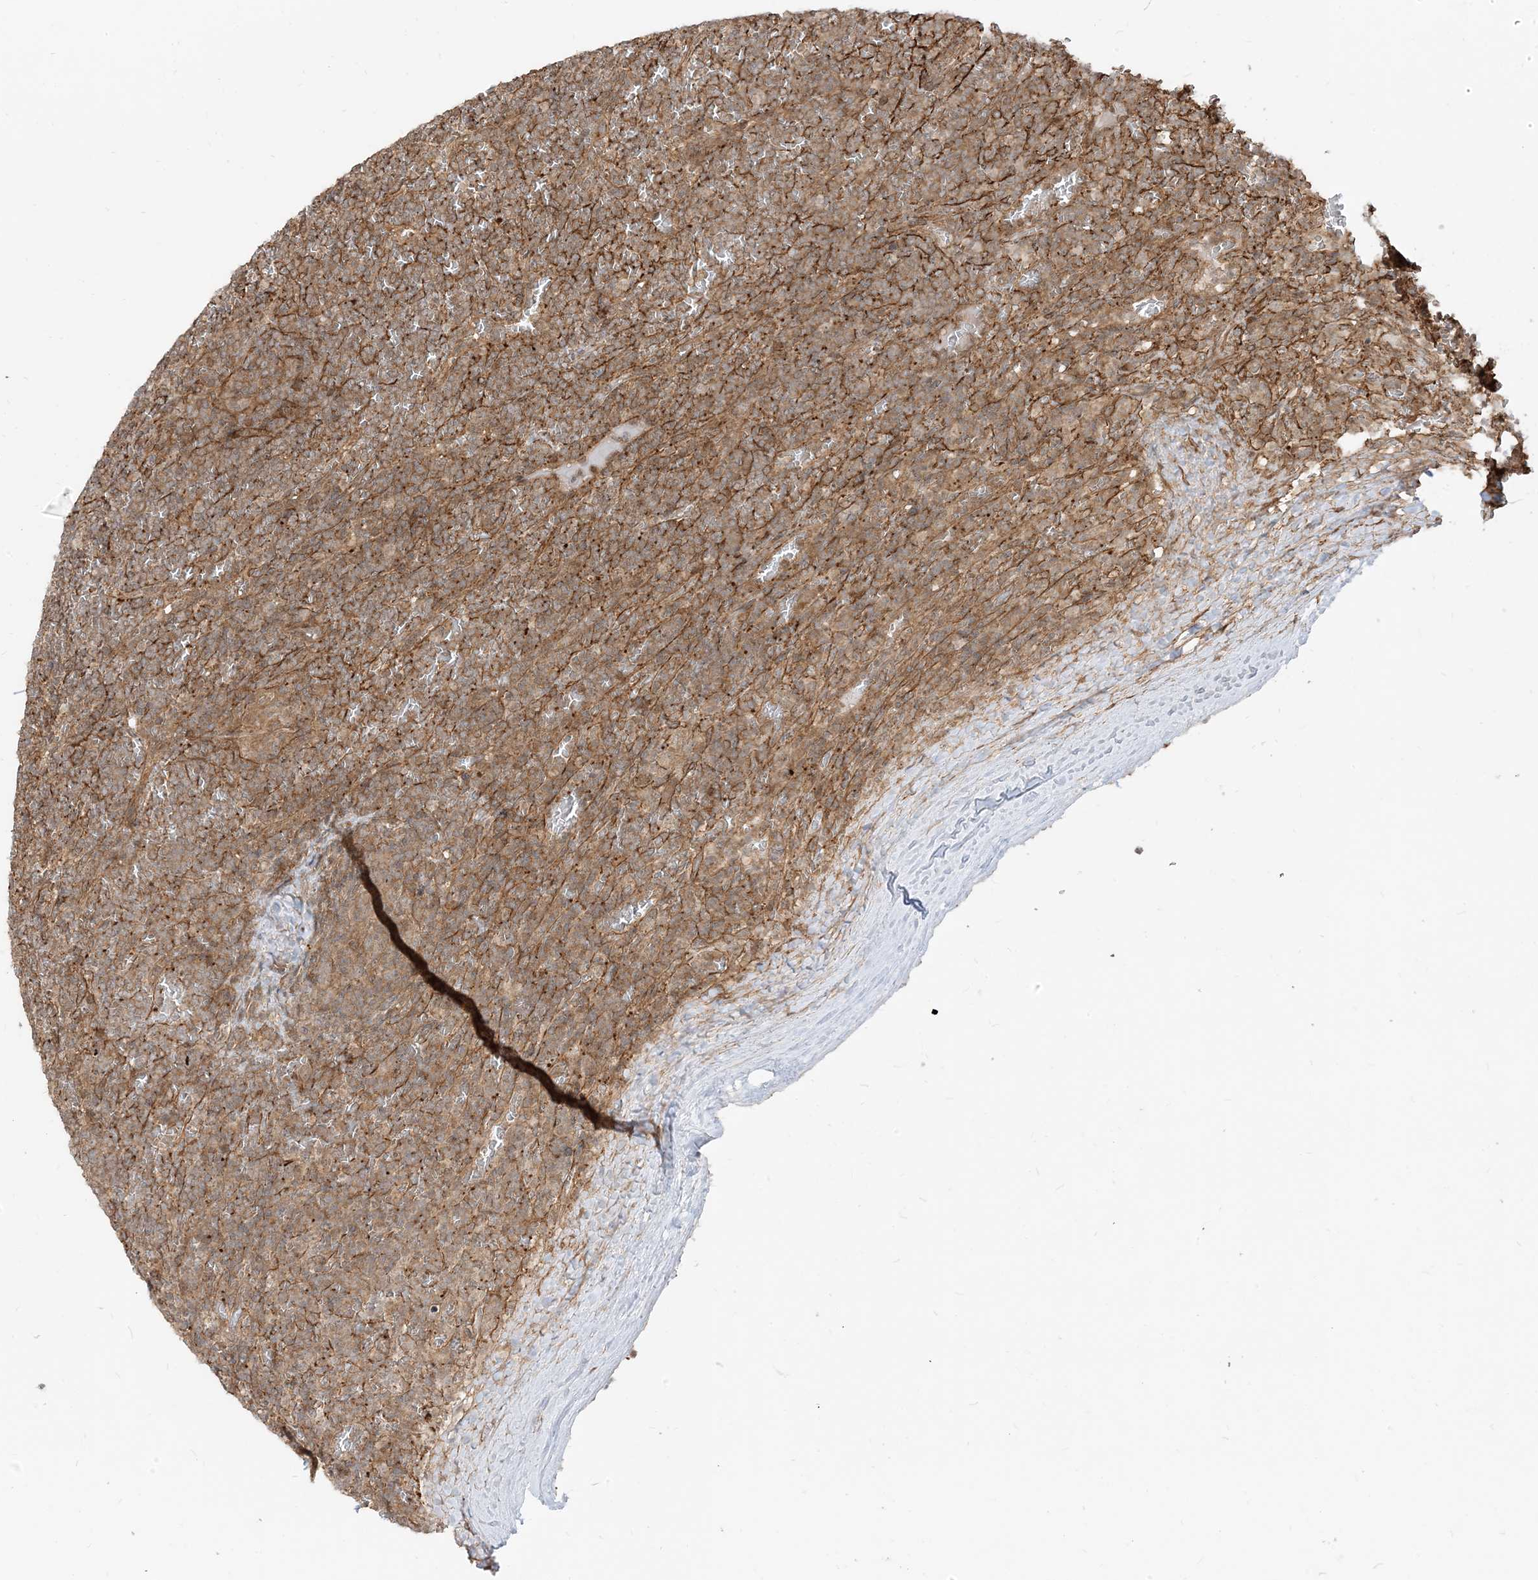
{"staining": {"intensity": "moderate", "quantity": ">75%", "location": "cytoplasmic/membranous"}, "tissue": "lymphoma", "cell_type": "Tumor cells", "image_type": "cancer", "snomed": [{"axis": "morphology", "description": "Malignant lymphoma, non-Hodgkin's type, Low grade"}, {"axis": "topography", "description": "Spleen"}], "caption": "A medium amount of moderate cytoplasmic/membranous expression is present in about >75% of tumor cells in lymphoma tissue. The protein is stained brown, and the nuclei are stained in blue (DAB IHC with brightfield microscopy, high magnification).", "gene": "TBCC", "patient": {"sex": "female", "age": 19}}